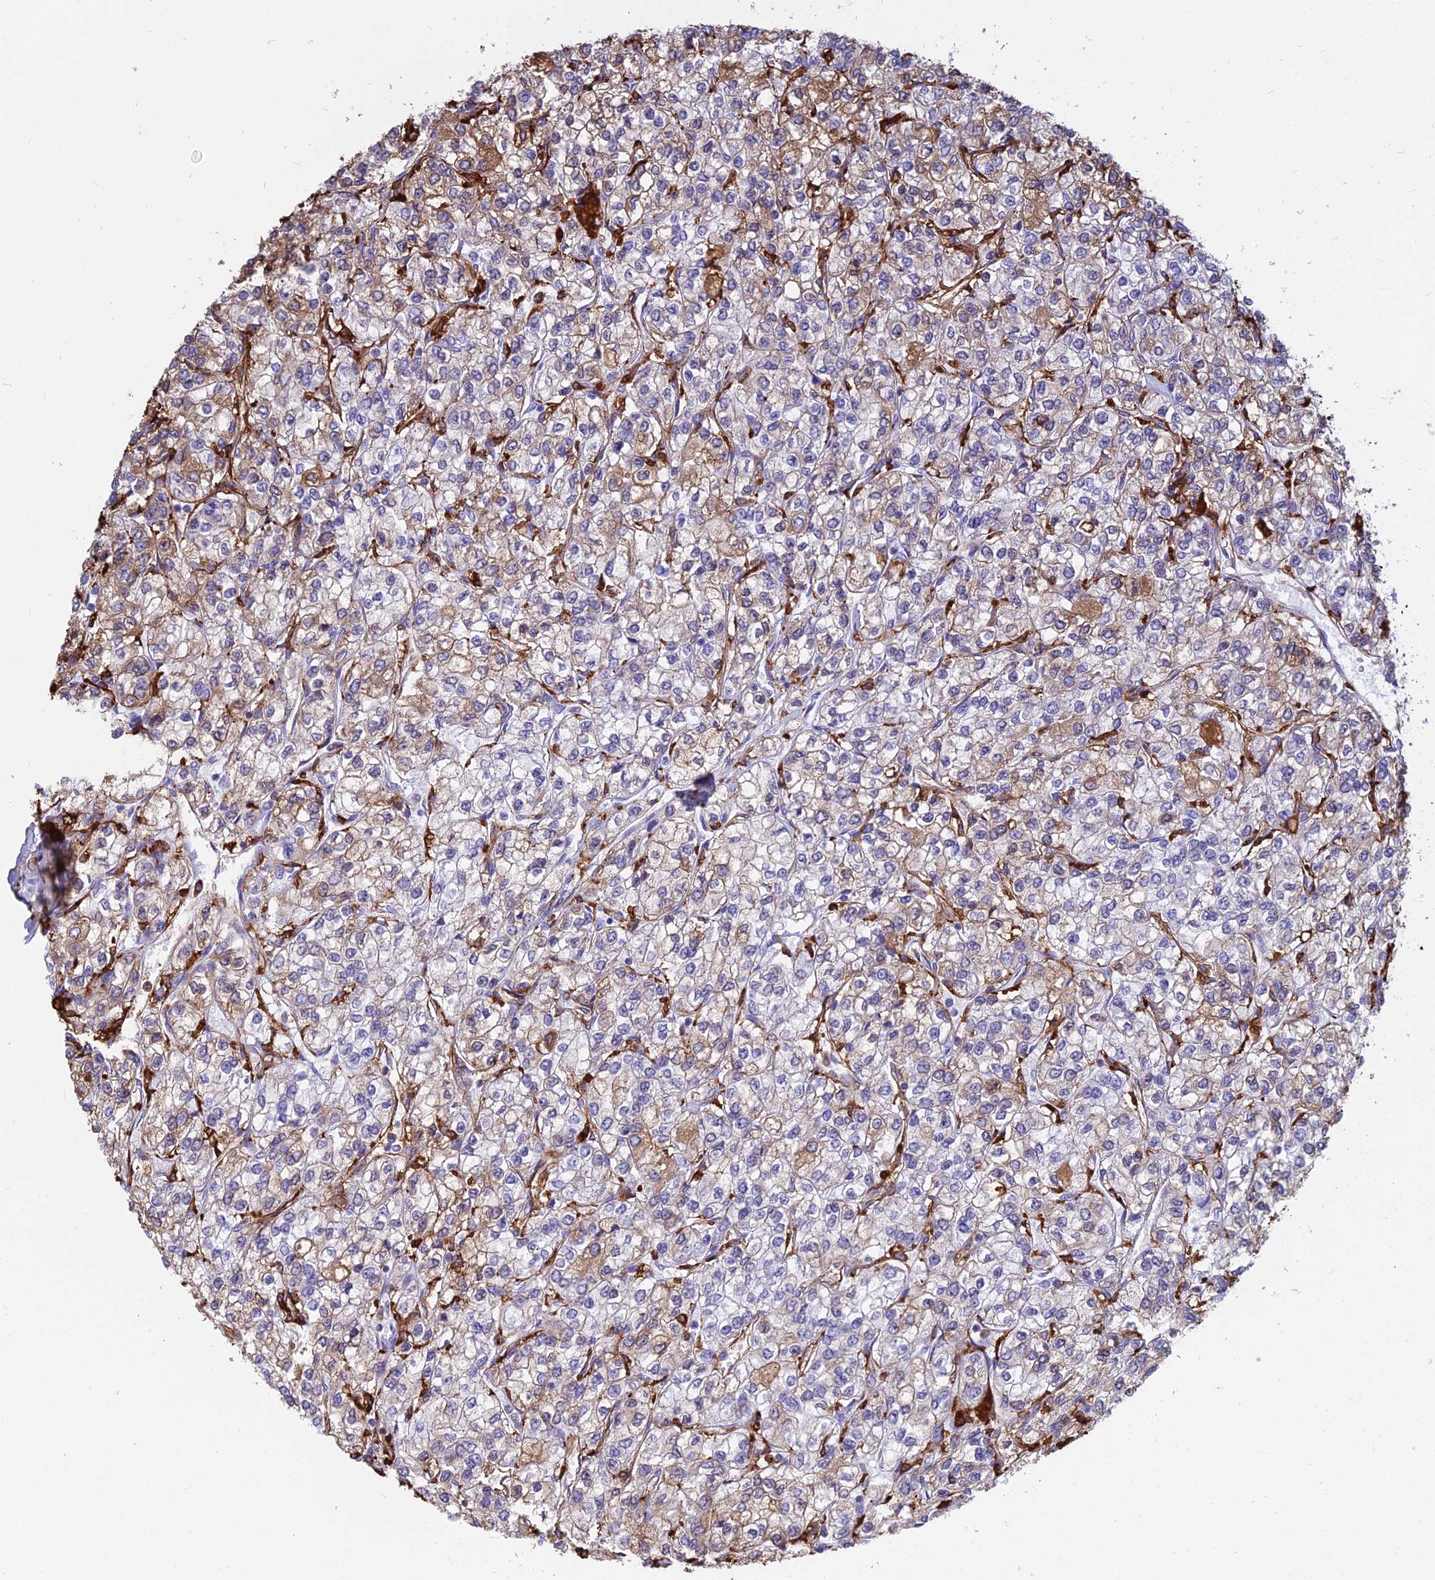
{"staining": {"intensity": "moderate", "quantity": "25%-75%", "location": "cytoplasmic/membranous"}, "tissue": "renal cancer", "cell_type": "Tumor cells", "image_type": "cancer", "snomed": [{"axis": "morphology", "description": "Adenocarcinoma, NOS"}, {"axis": "topography", "description": "Kidney"}], "caption": "Moderate cytoplasmic/membranous protein positivity is seen in approximately 25%-75% of tumor cells in renal cancer.", "gene": "HLA-DRB1", "patient": {"sex": "male", "age": 80}}